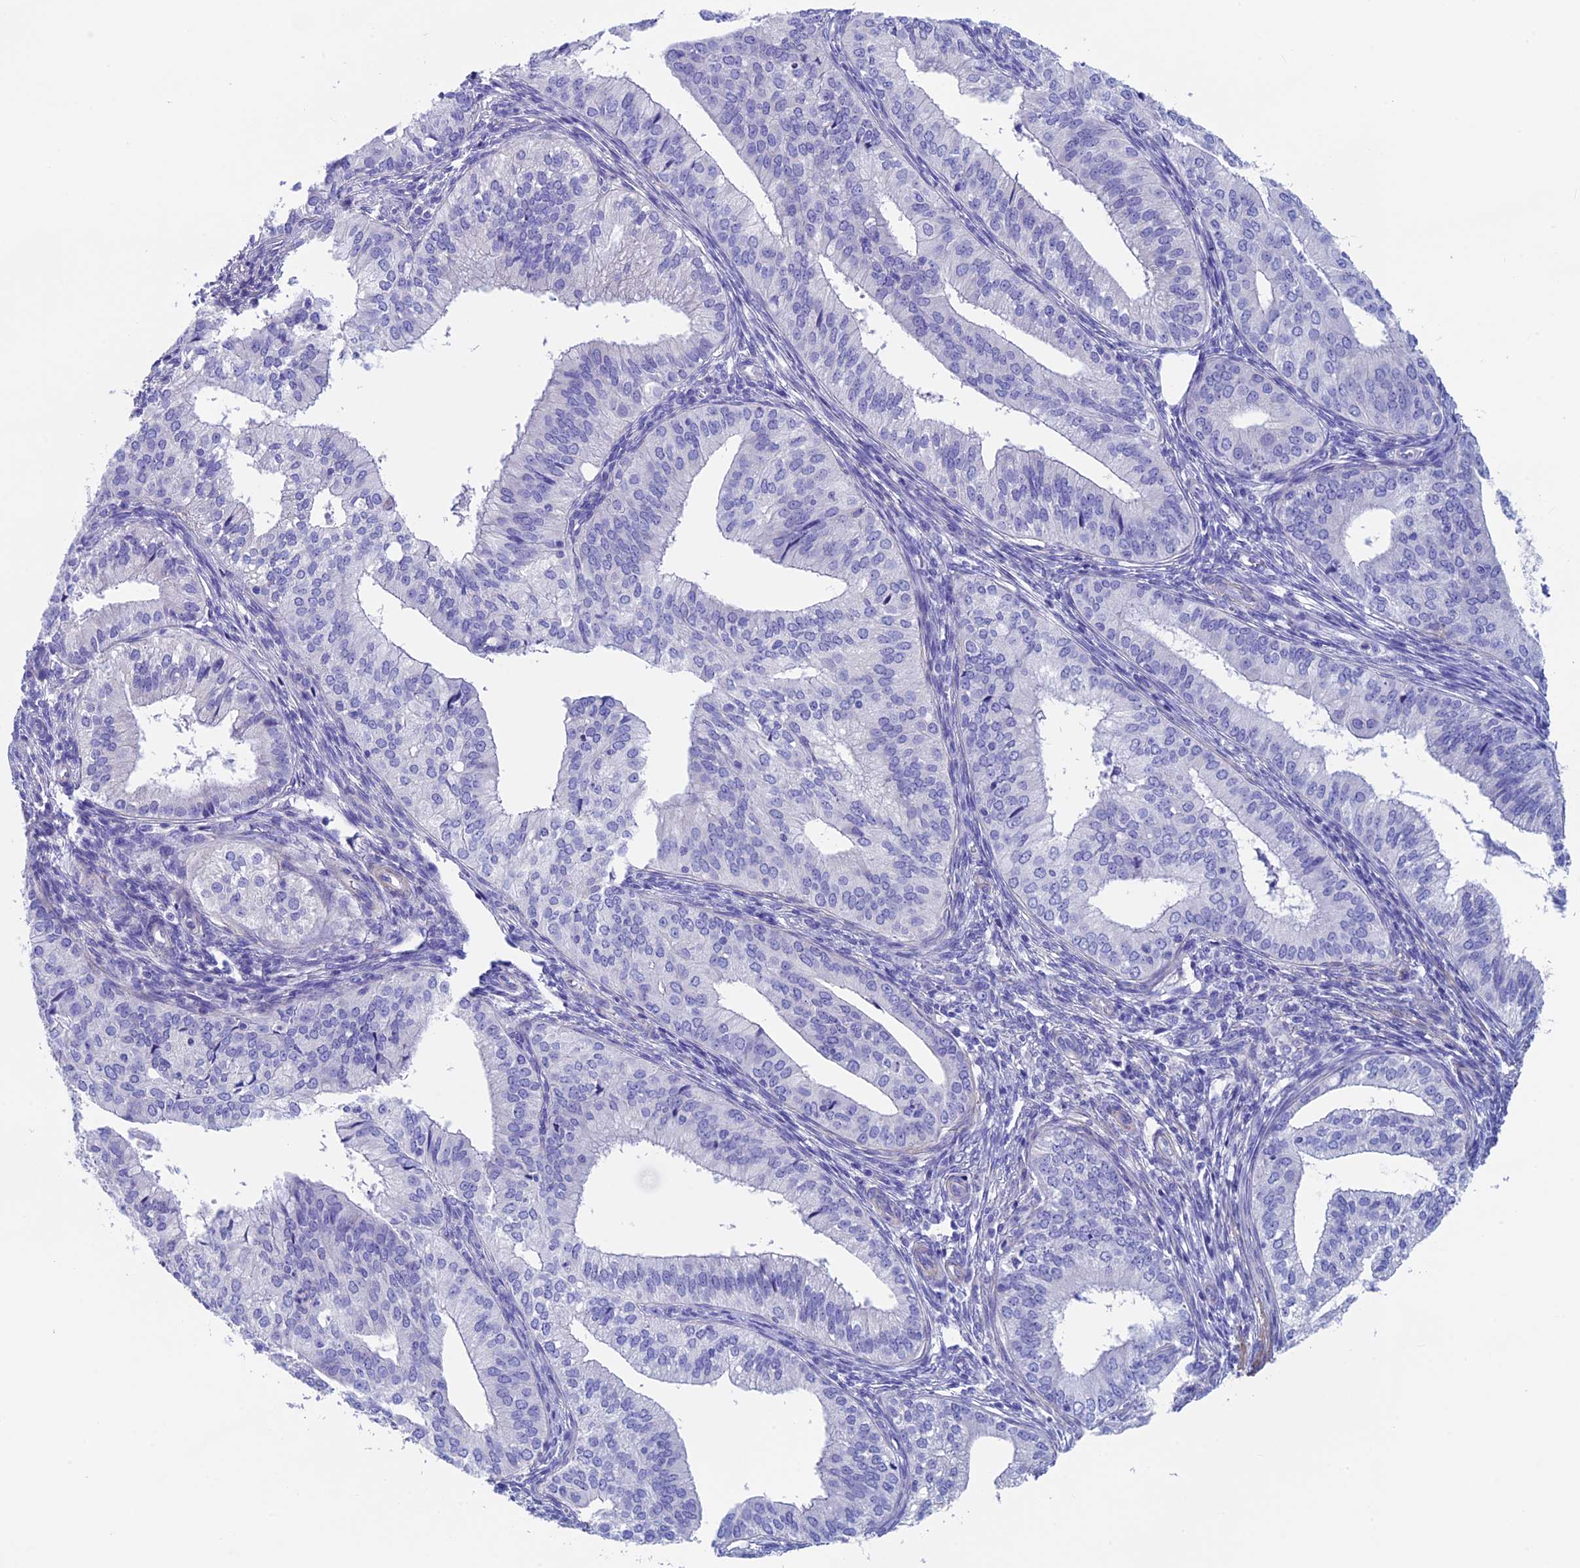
{"staining": {"intensity": "negative", "quantity": "none", "location": "none"}, "tissue": "endometrial cancer", "cell_type": "Tumor cells", "image_type": "cancer", "snomed": [{"axis": "morphology", "description": "Adenocarcinoma, NOS"}, {"axis": "topography", "description": "Endometrium"}], "caption": "An immunohistochemistry (IHC) histopathology image of endometrial adenocarcinoma is shown. There is no staining in tumor cells of endometrial adenocarcinoma.", "gene": "ADH7", "patient": {"sex": "female", "age": 50}}